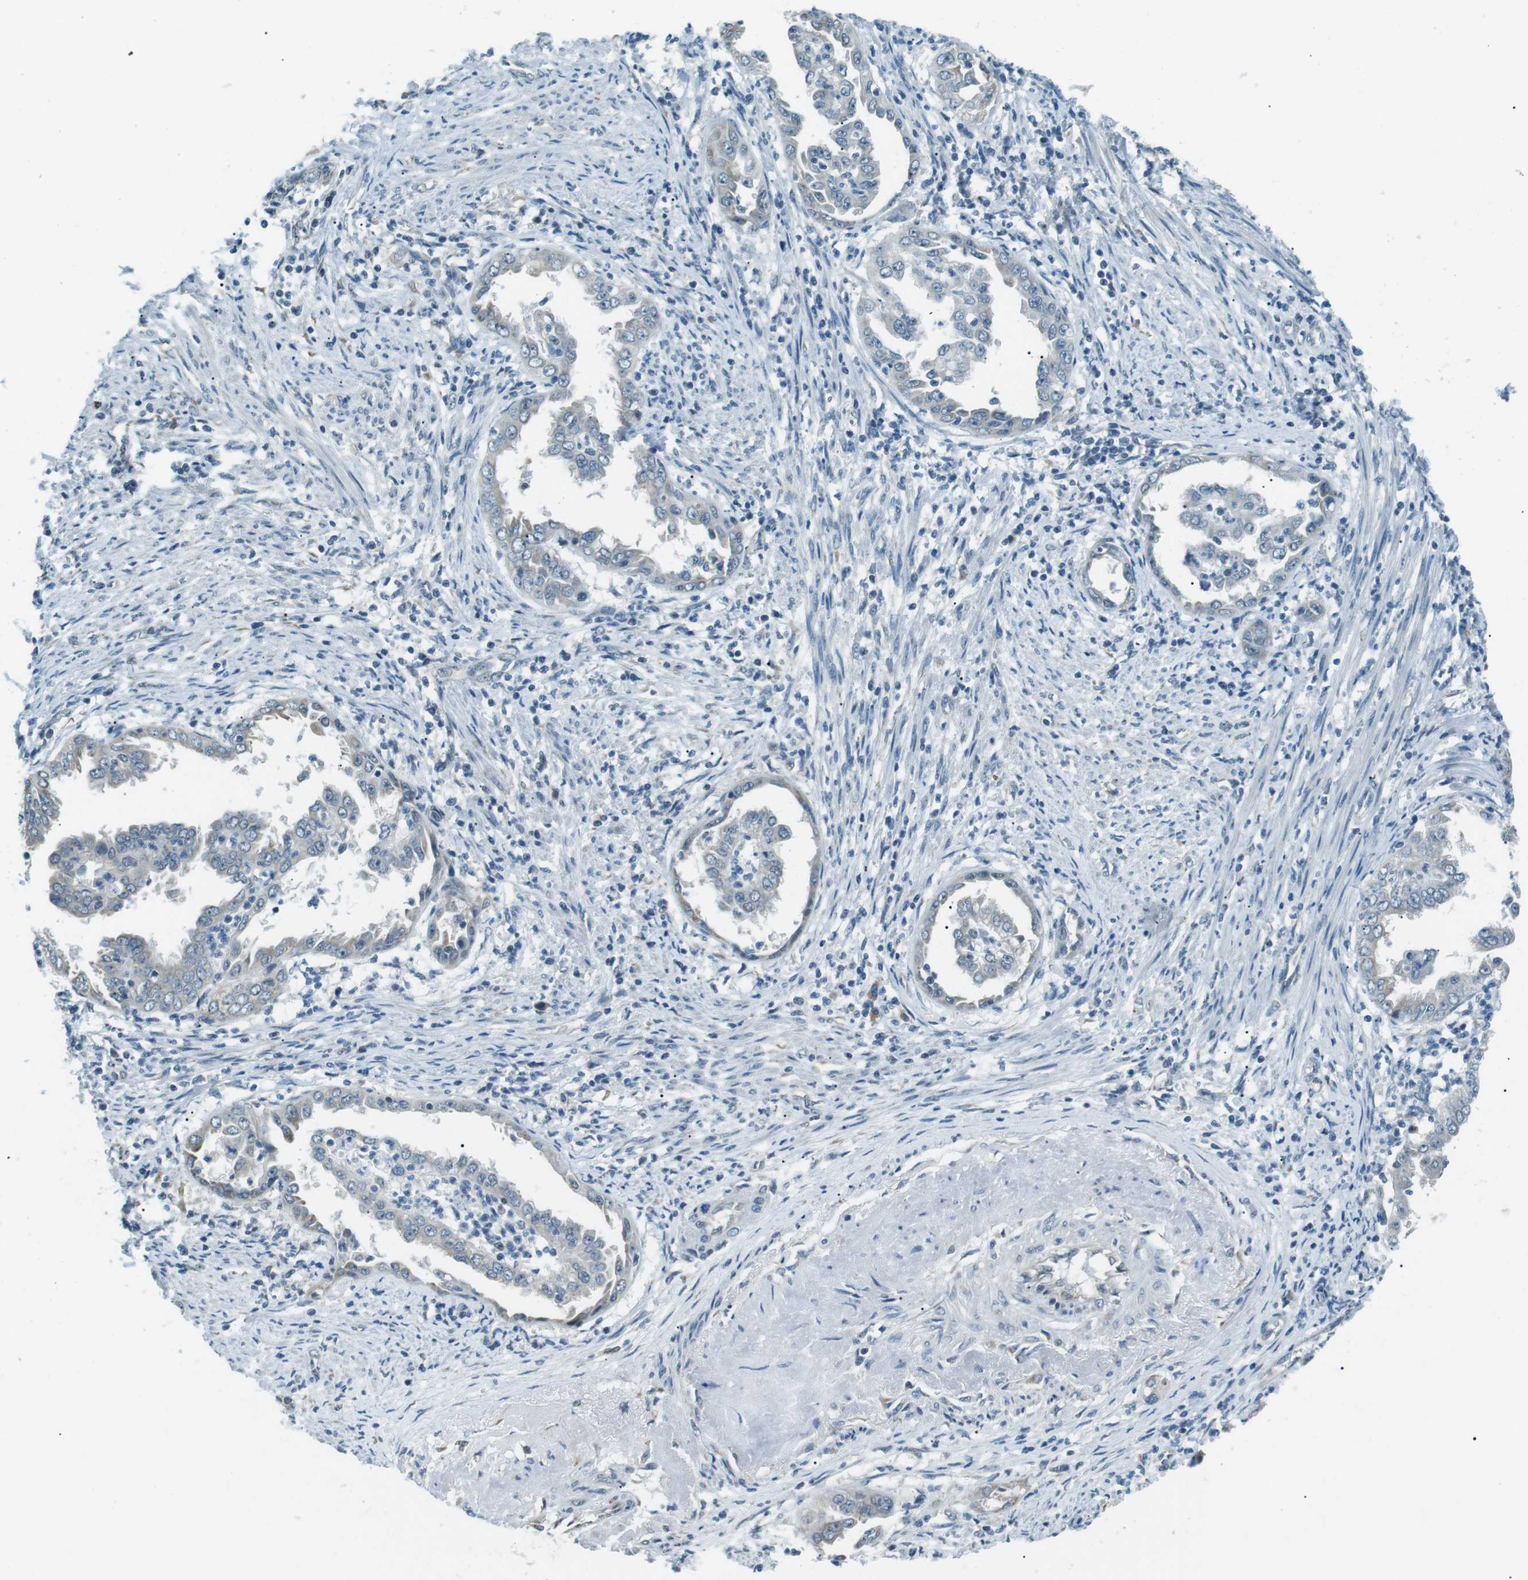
{"staining": {"intensity": "negative", "quantity": "none", "location": "none"}, "tissue": "endometrial cancer", "cell_type": "Tumor cells", "image_type": "cancer", "snomed": [{"axis": "morphology", "description": "Adenocarcinoma, NOS"}, {"axis": "topography", "description": "Endometrium"}], "caption": "Tumor cells show no significant protein positivity in adenocarcinoma (endometrial).", "gene": "SERPINB2", "patient": {"sex": "female", "age": 85}}